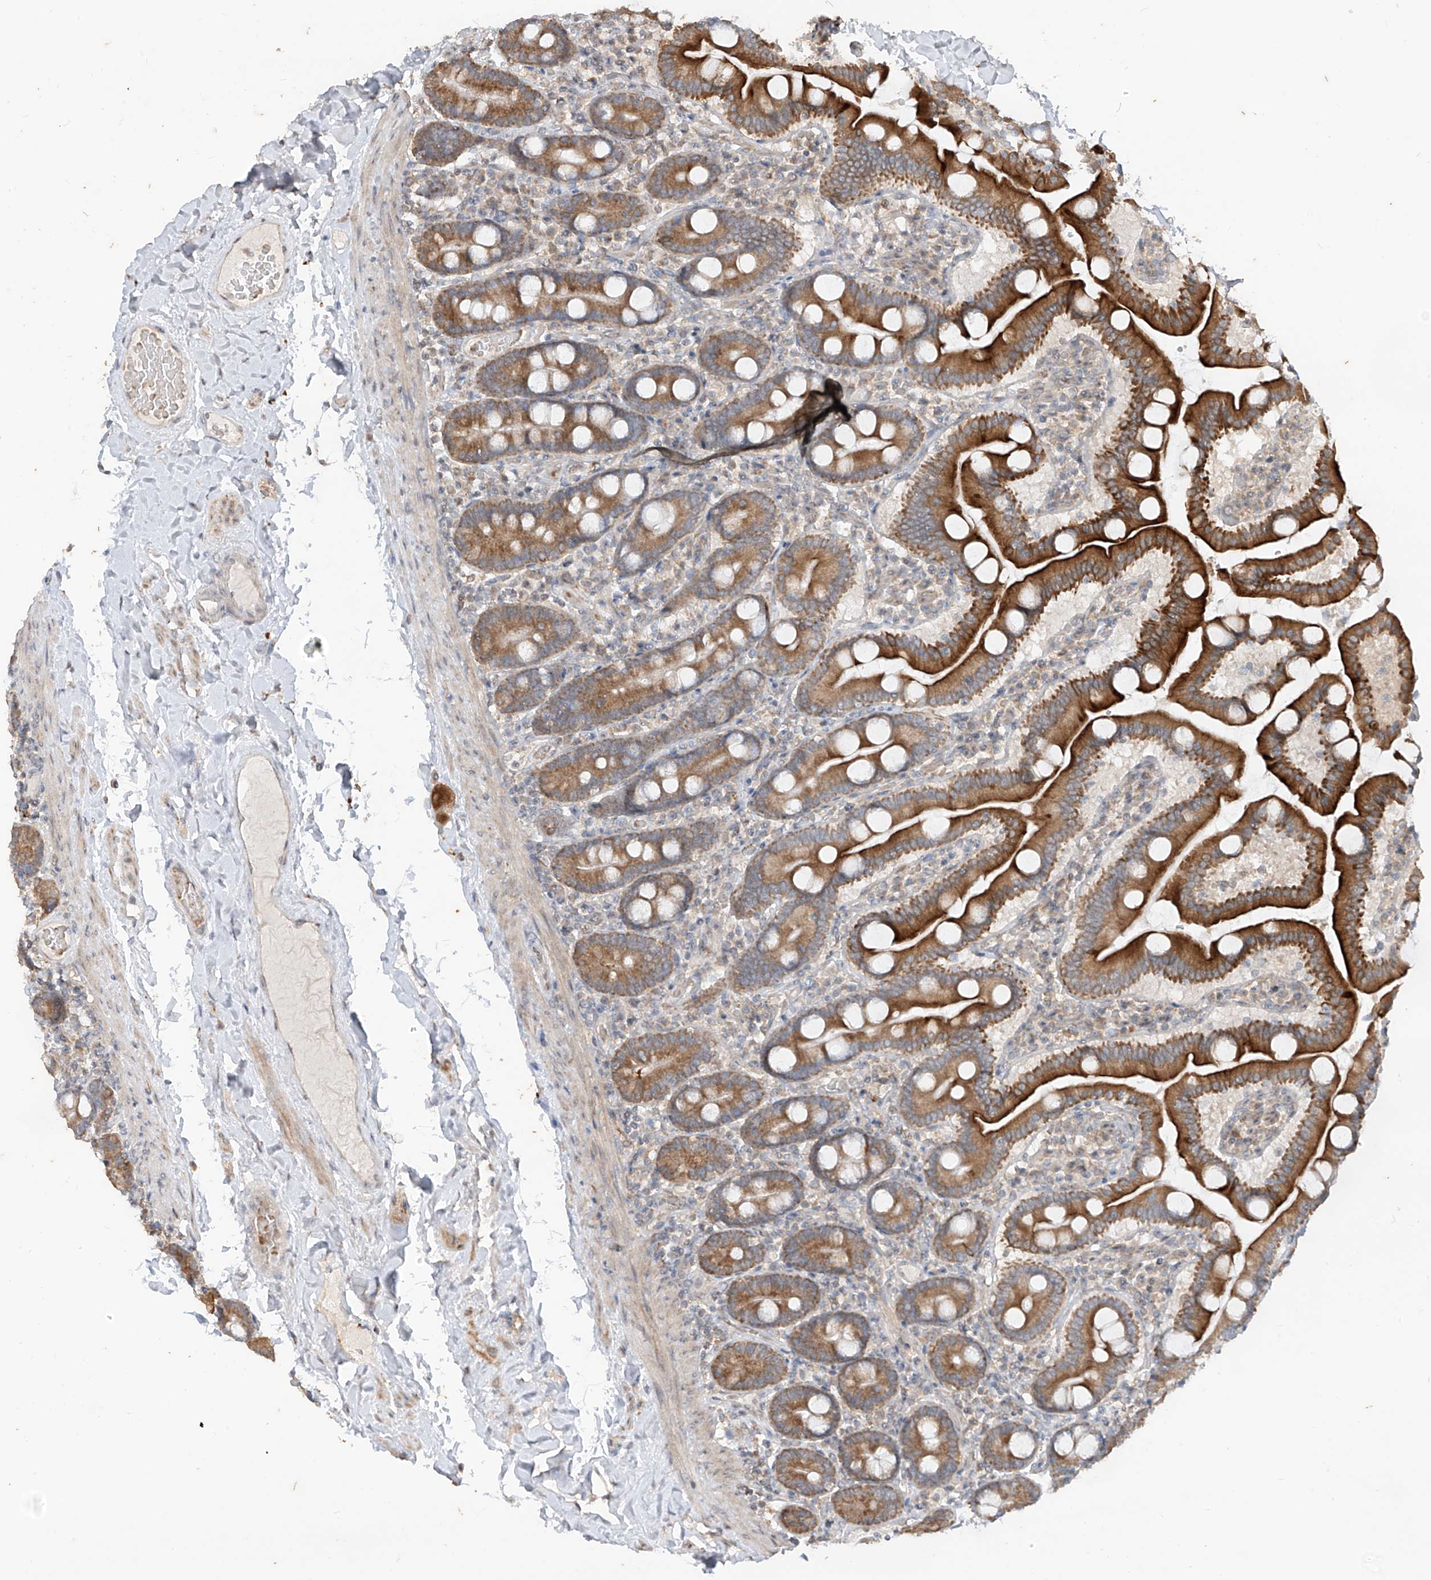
{"staining": {"intensity": "strong", "quantity": ">75%", "location": "cytoplasmic/membranous"}, "tissue": "duodenum", "cell_type": "Glandular cells", "image_type": "normal", "snomed": [{"axis": "morphology", "description": "Normal tissue, NOS"}, {"axis": "topography", "description": "Duodenum"}], "caption": "Glandular cells exhibit high levels of strong cytoplasmic/membranous expression in about >75% of cells in normal human duodenum. Using DAB (brown) and hematoxylin (blue) stains, captured at high magnification using brightfield microscopy.", "gene": "MTUS2", "patient": {"sex": "male", "age": 55}}